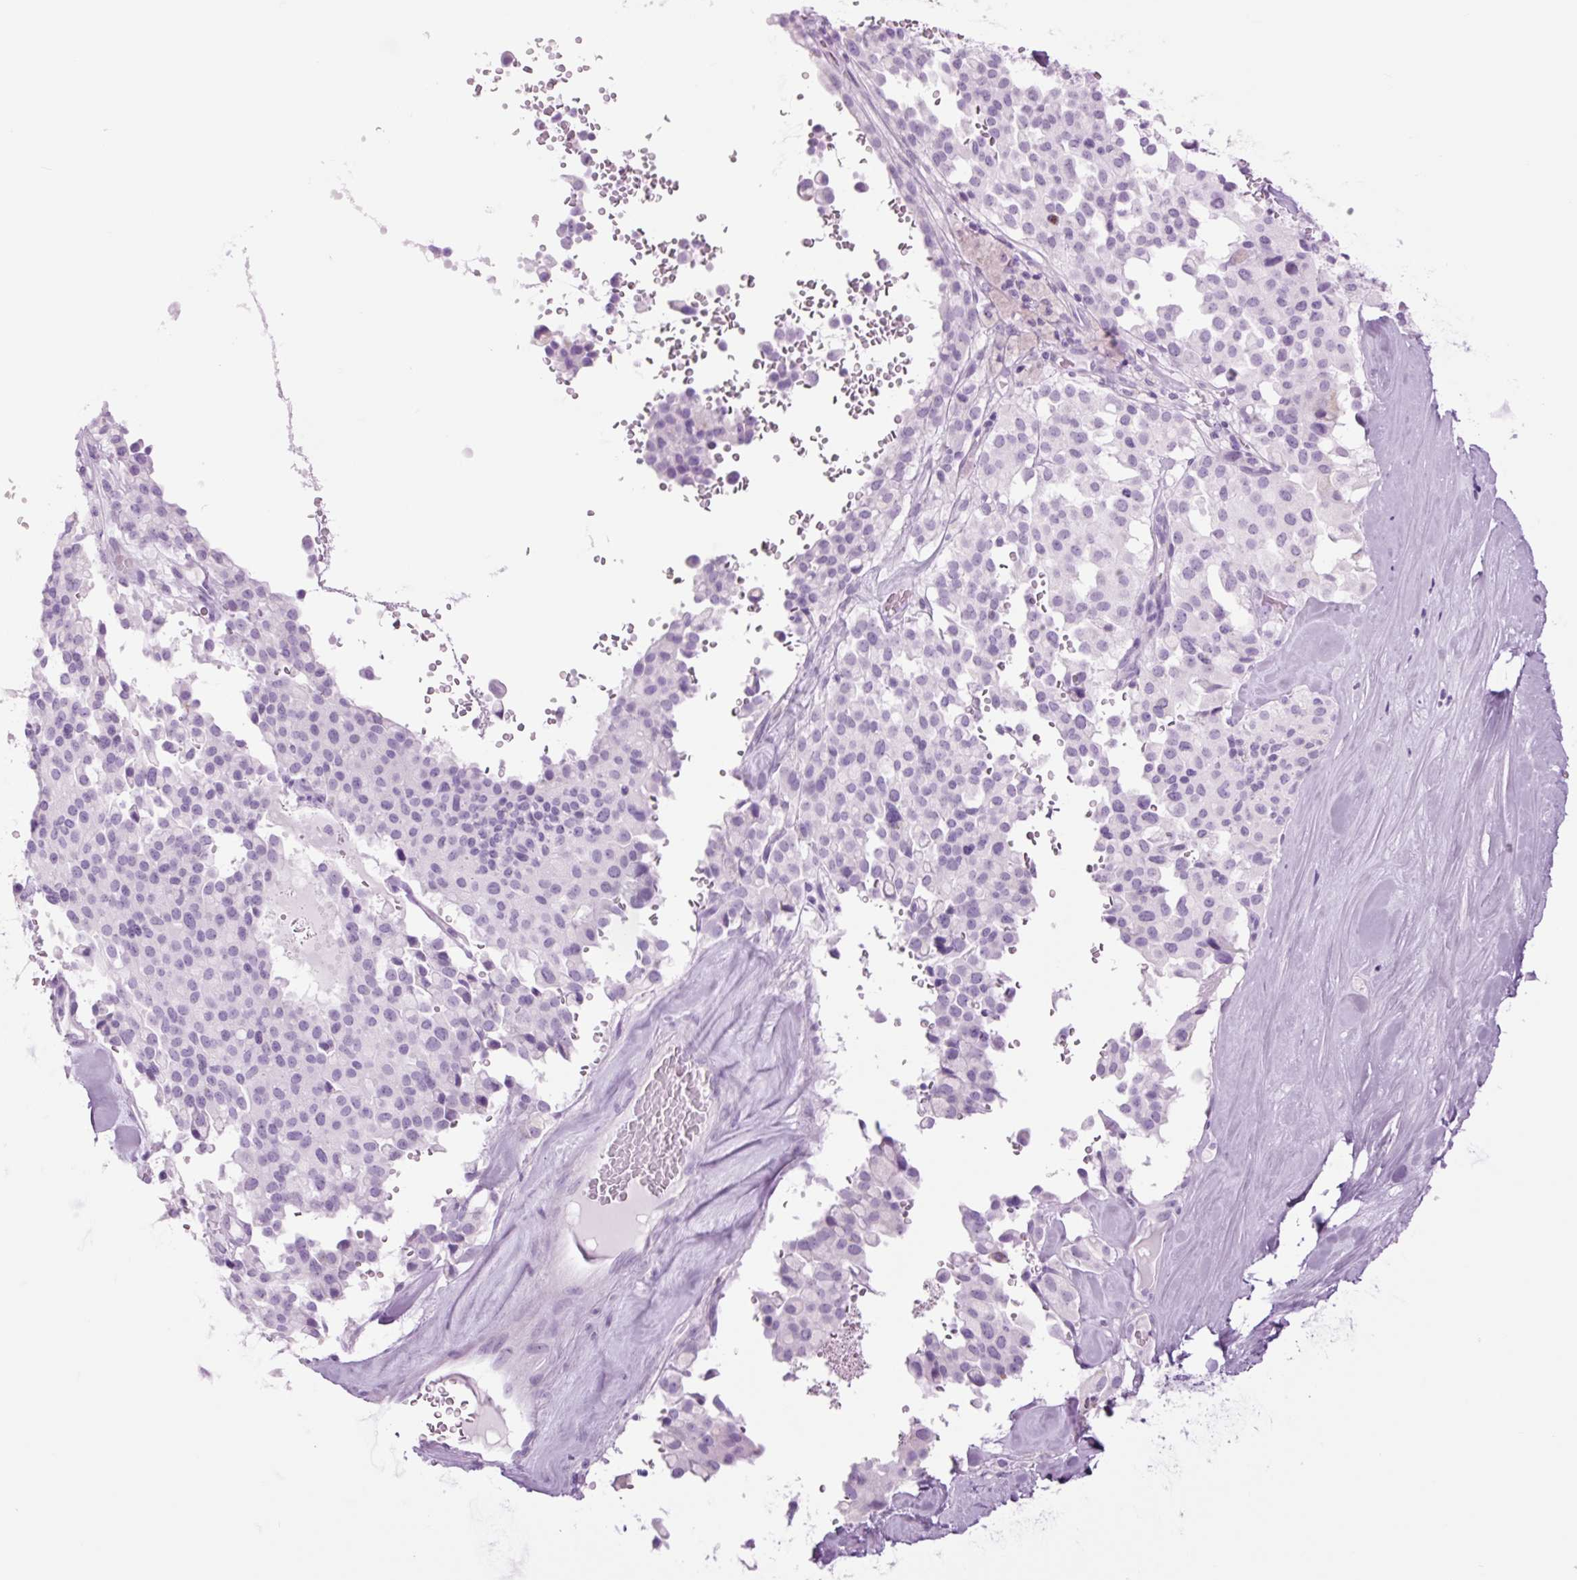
{"staining": {"intensity": "negative", "quantity": "none", "location": "none"}, "tissue": "pancreatic cancer", "cell_type": "Tumor cells", "image_type": "cancer", "snomed": [{"axis": "morphology", "description": "Adenocarcinoma, NOS"}, {"axis": "topography", "description": "Pancreas"}], "caption": "A micrograph of human pancreatic cancer (adenocarcinoma) is negative for staining in tumor cells. (DAB (3,3'-diaminobenzidine) IHC visualized using brightfield microscopy, high magnification).", "gene": "TFF2", "patient": {"sex": "male", "age": 65}}